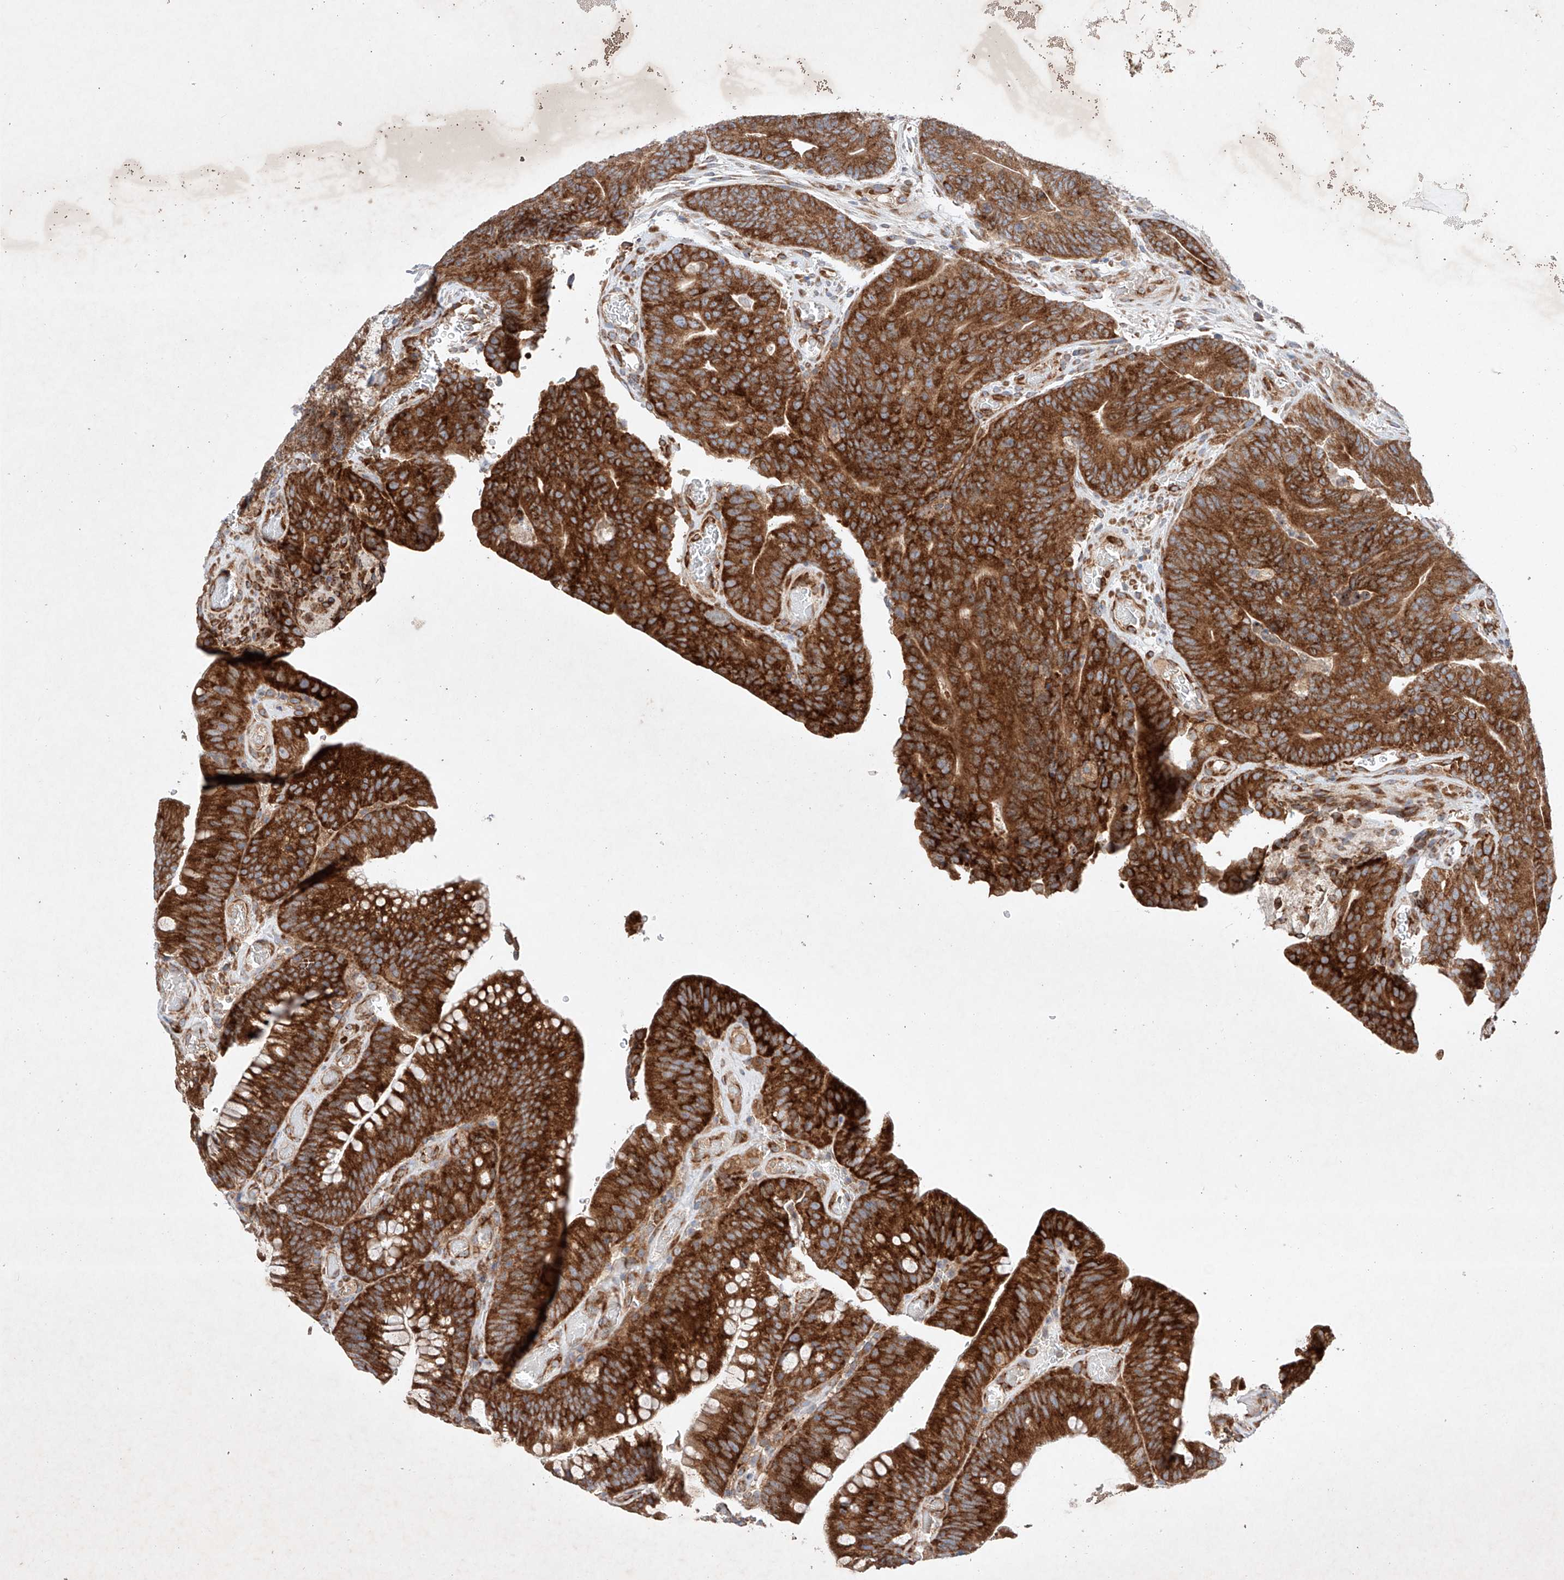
{"staining": {"intensity": "strong", "quantity": ">75%", "location": "cytoplasmic/membranous"}, "tissue": "colorectal cancer", "cell_type": "Tumor cells", "image_type": "cancer", "snomed": [{"axis": "morphology", "description": "Normal tissue, NOS"}, {"axis": "topography", "description": "Colon"}], "caption": "IHC photomicrograph of neoplastic tissue: colorectal cancer stained using immunohistochemistry reveals high levels of strong protein expression localized specifically in the cytoplasmic/membranous of tumor cells, appearing as a cytoplasmic/membranous brown color.", "gene": "FASTK", "patient": {"sex": "female", "age": 82}}